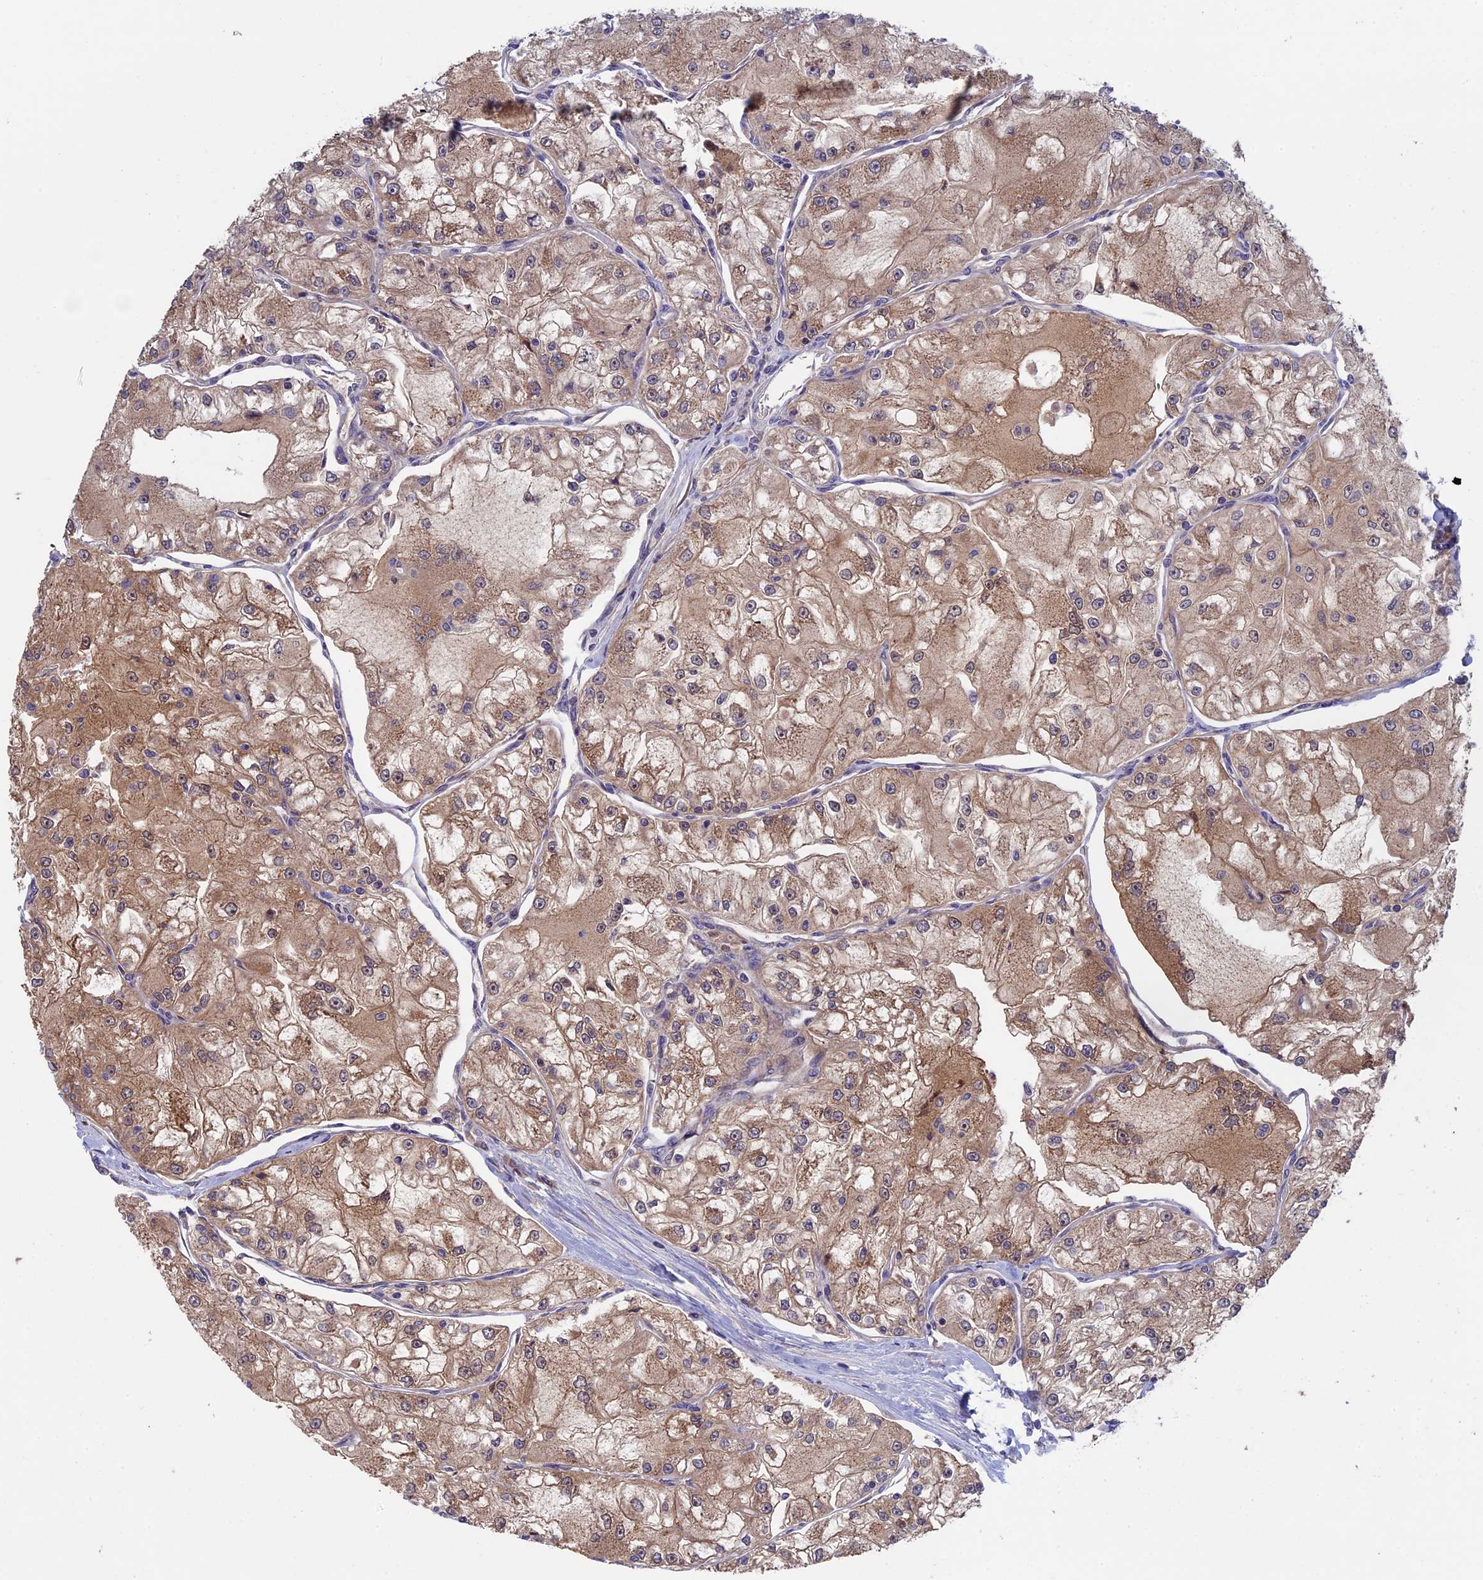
{"staining": {"intensity": "moderate", "quantity": ">75%", "location": "cytoplasmic/membranous"}, "tissue": "renal cancer", "cell_type": "Tumor cells", "image_type": "cancer", "snomed": [{"axis": "morphology", "description": "Adenocarcinoma, NOS"}, {"axis": "topography", "description": "Kidney"}], "caption": "A medium amount of moderate cytoplasmic/membranous expression is seen in about >75% of tumor cells in renal adenocarcinoma tissue.", "gene": "LCMT1", "patient": {"sex": "female", "age": 72}}